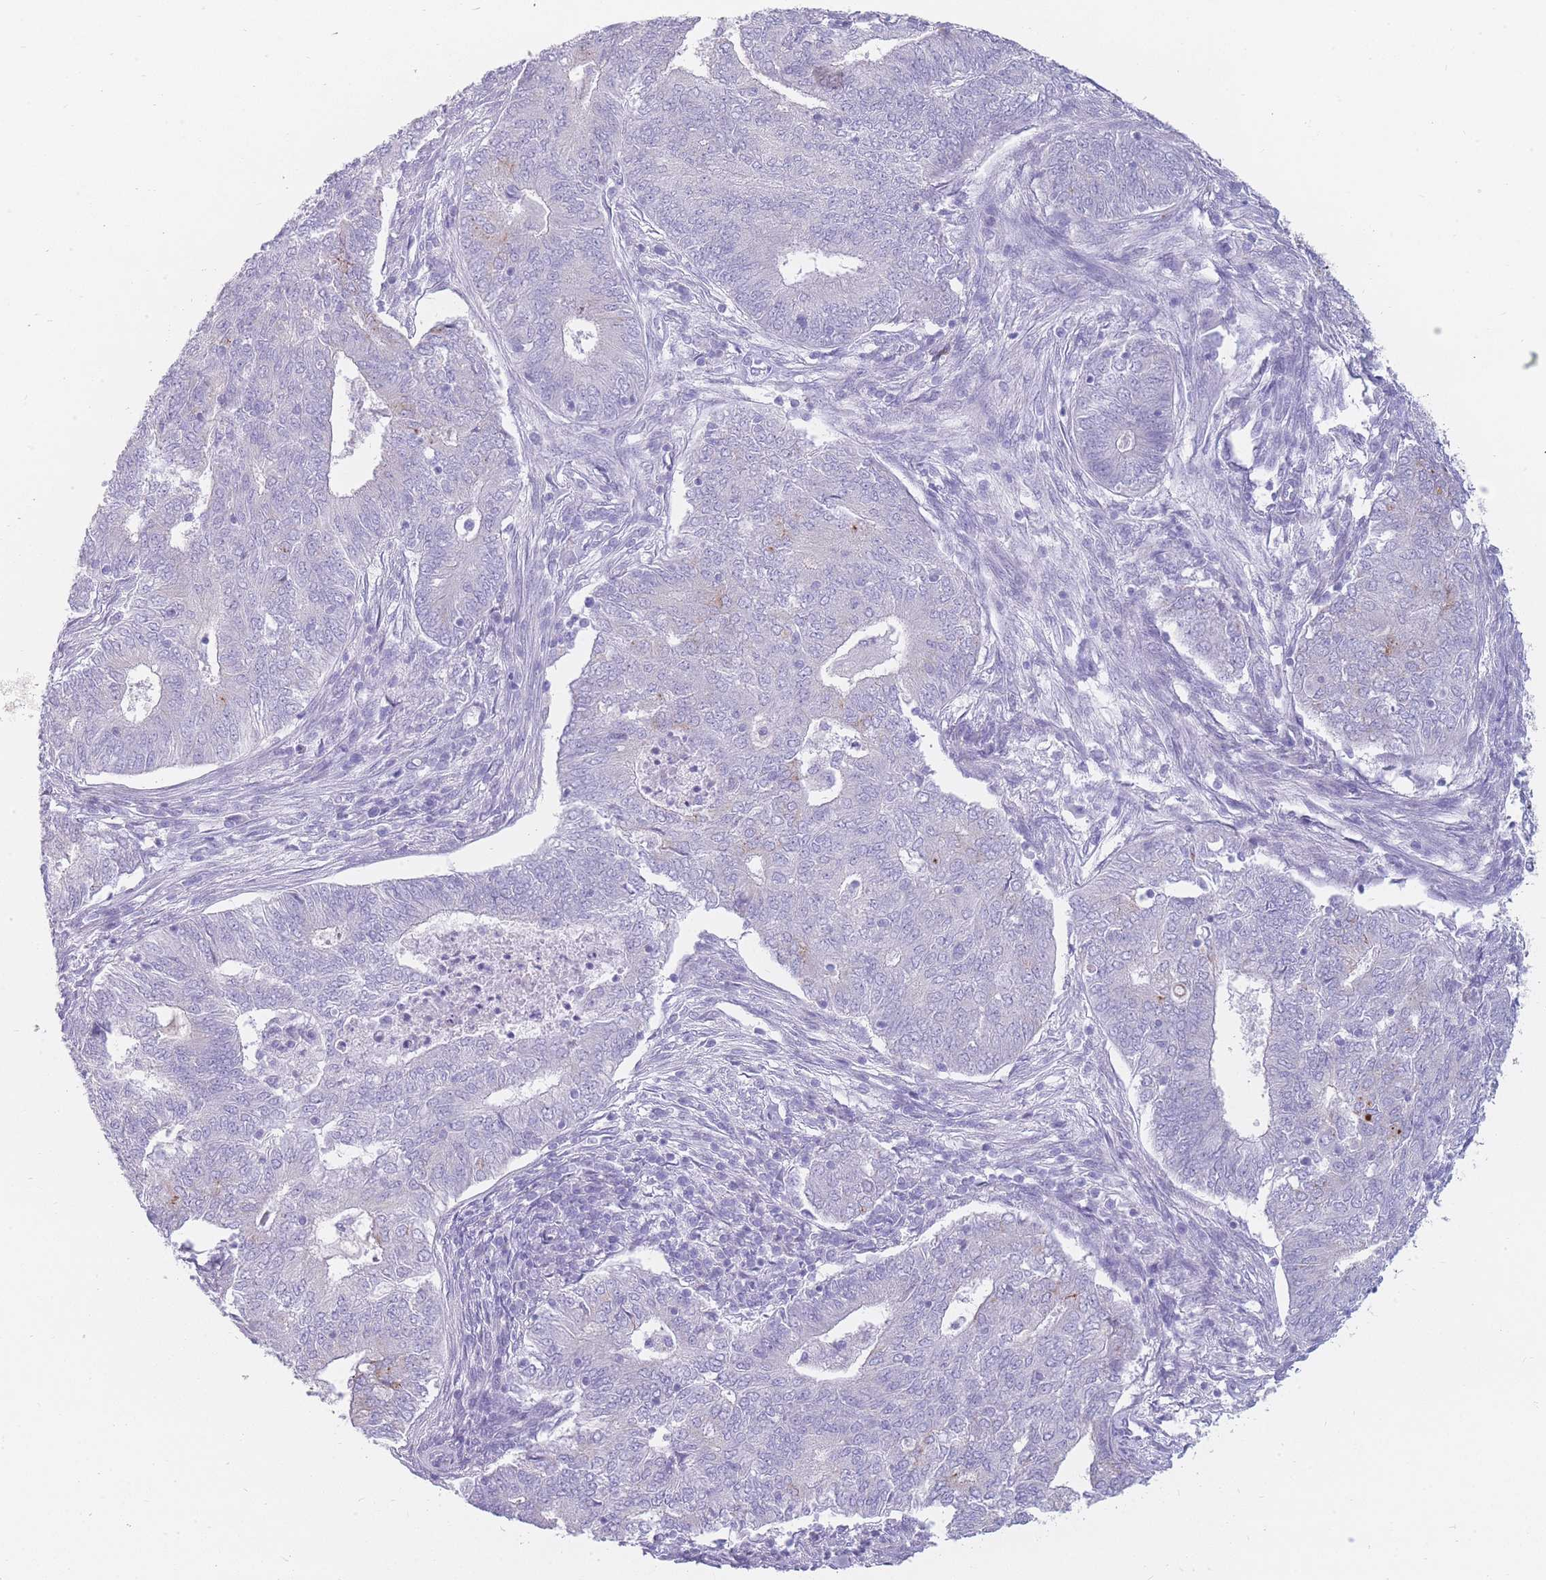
{"staining": {"intensity": "negative", "quantity": "none", "location": "none"}, "tissue": "endometrial cancer", "cell_type": "Tumor cells", "image_type": "cancer", "snomed": [{"axis": "morphology", "description": "Adenocarcinoma, NOS"}, {"axis": "topography", "description": "Endometrium"}], "caption": "An immunohistochemistry histopathology image of endometrial cancer (adenocarcinoma) is shown. There is no staining in tumor cells of endometrial cancer (adenocarcinoma).", "gene": "UPK1A", "patient": {"sex": "female", "age": 62}}